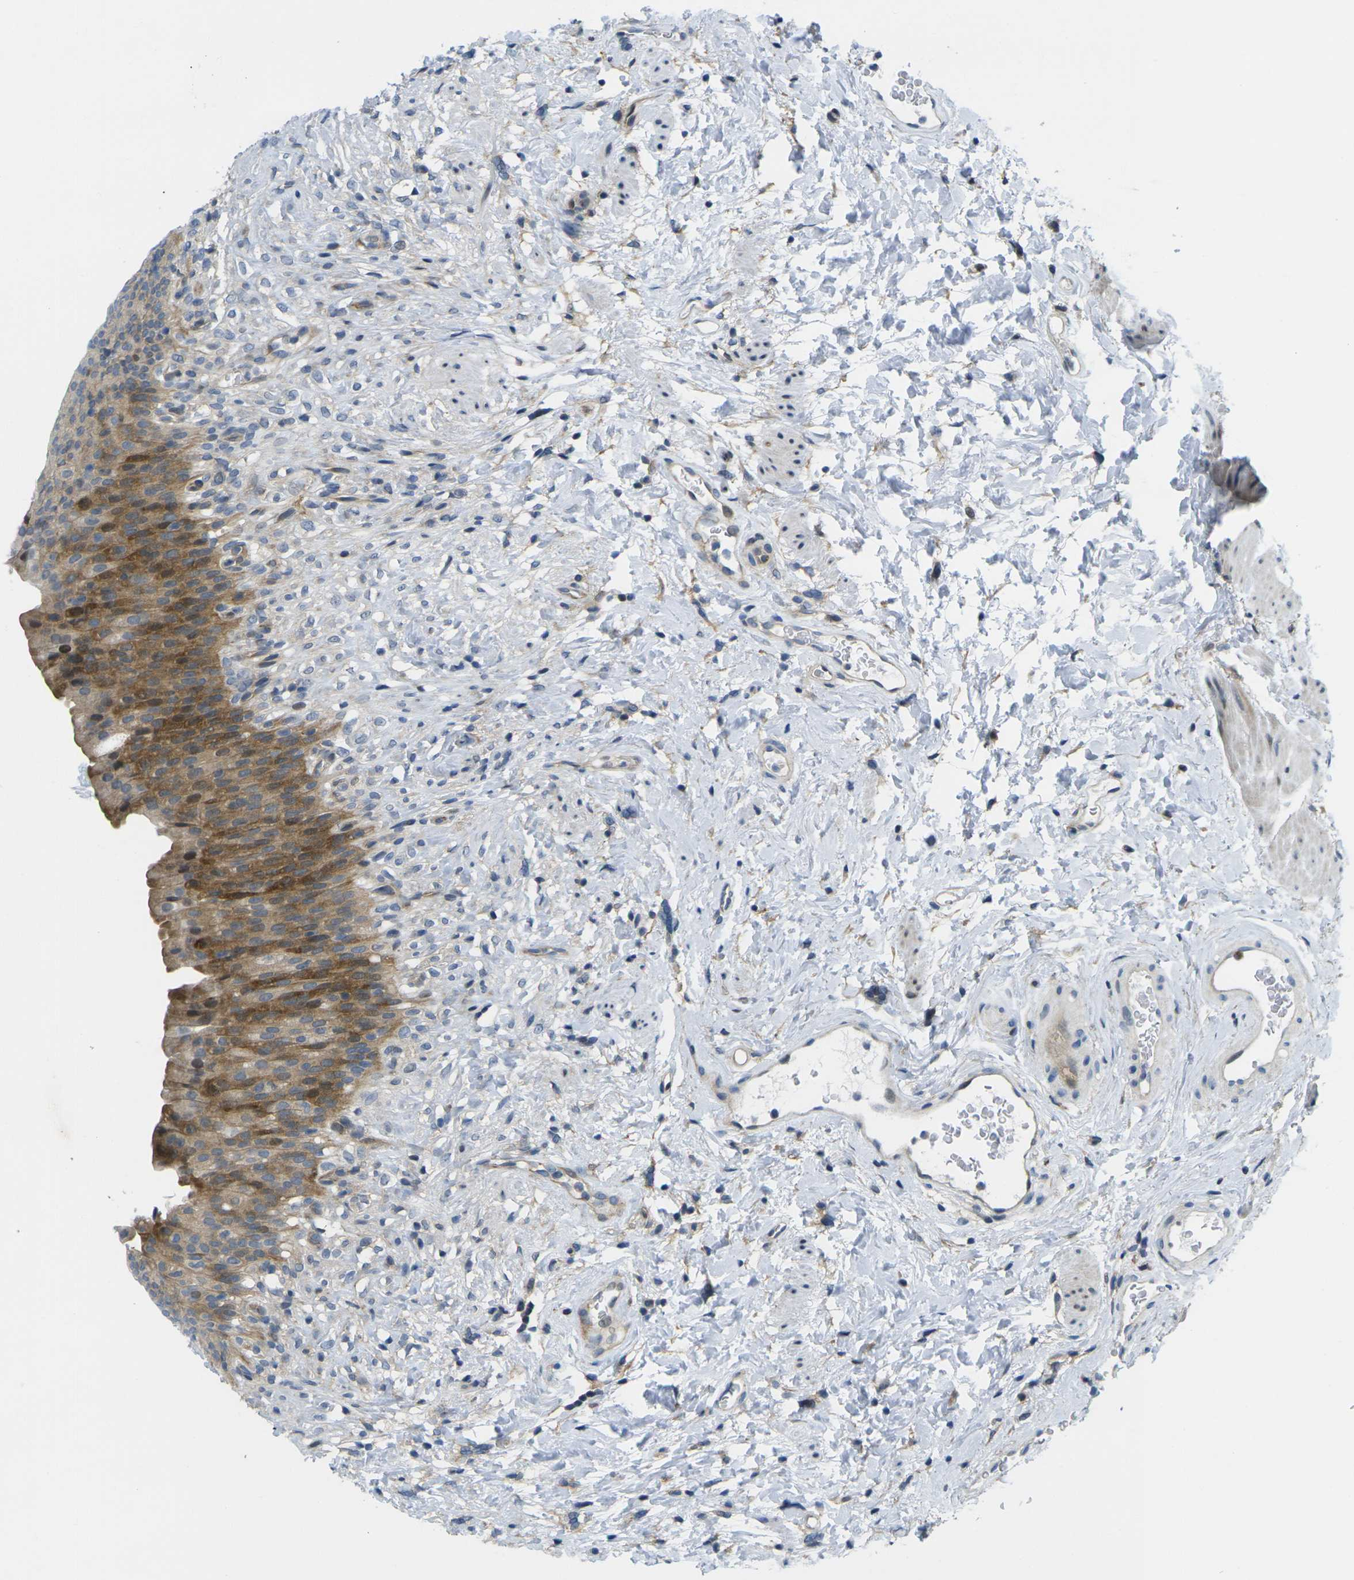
{"staining": {"intensity": "moderate", "quantity": ">75%", "location": "cytoplasmic/membranous"}, "tissue": "urinary bladder", "cell_type": "Urothelial cells", "image_type": "normal", "snomed": [{"axis": "morphology", "description": "Normal tissue, NOS"}, {"axis": "topography", "description": "Urinary bladder"}], "caption": "A brown stain highlights moderate cytoplasmic/membranous expression of a protein in urothelial cells of unremarkable human urinary bladder.", "gene": "ROBO2", "patient": {"sex": "female", "age": 79}}